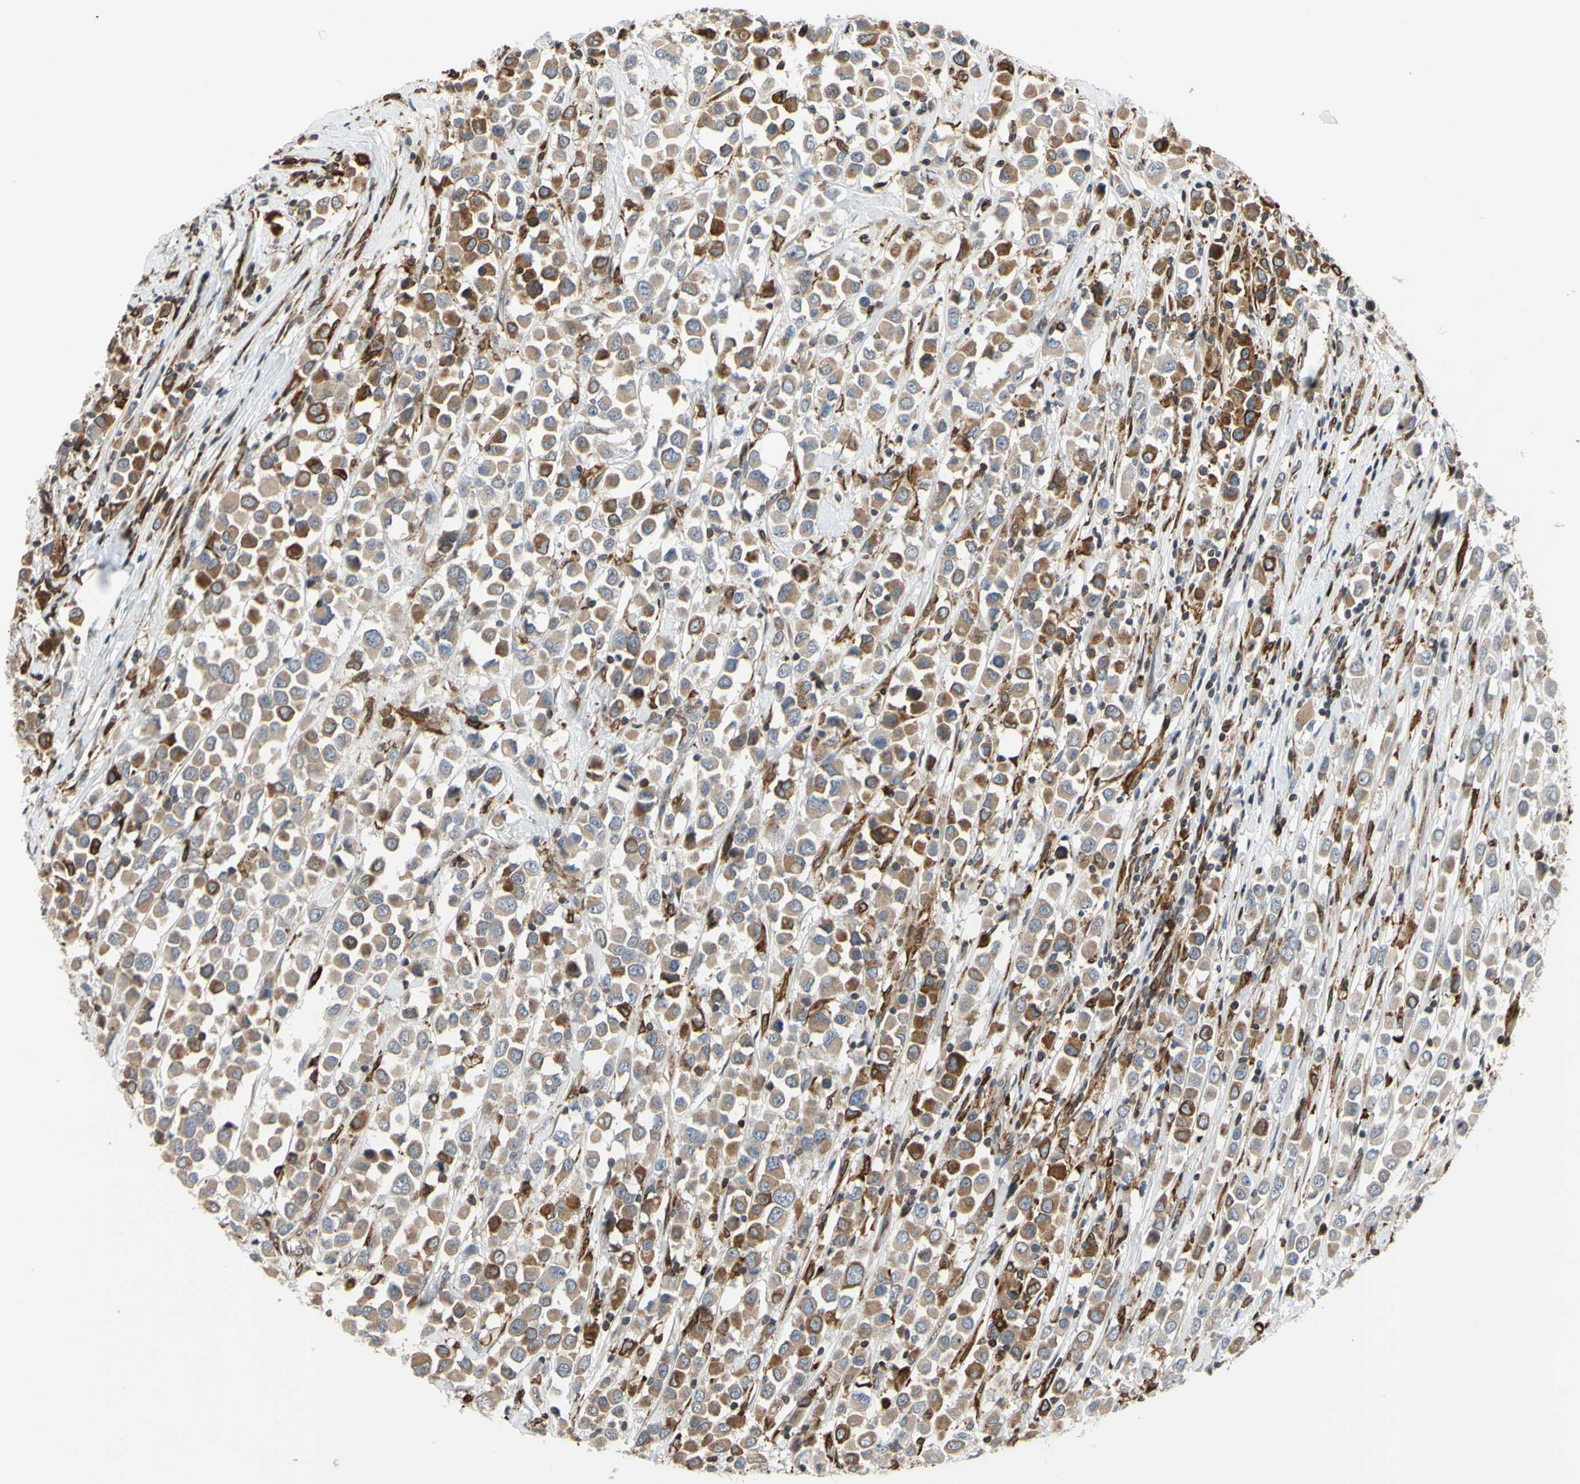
{"staining": {"intensity": "moderate", "quantity": ">75%", "location": "cytoplasmic/membranous"}, "tissue": "breast cancer", "cell_type": "Tumor cells", "image_type": "cancer", "snomed": [{"axis": "morphology", "description": "Duct carcinoma"}, {"axis": "topography", "description": "Breast"}], "caption": "About >75% of tumor cells in breast cancer exhibit moderate cytoplasmic/membranous protein positivity as visualized by brown immunohistochemical staining.", "gene": "PLXNA2", "patient": {"sex": "female", "age": 61}}